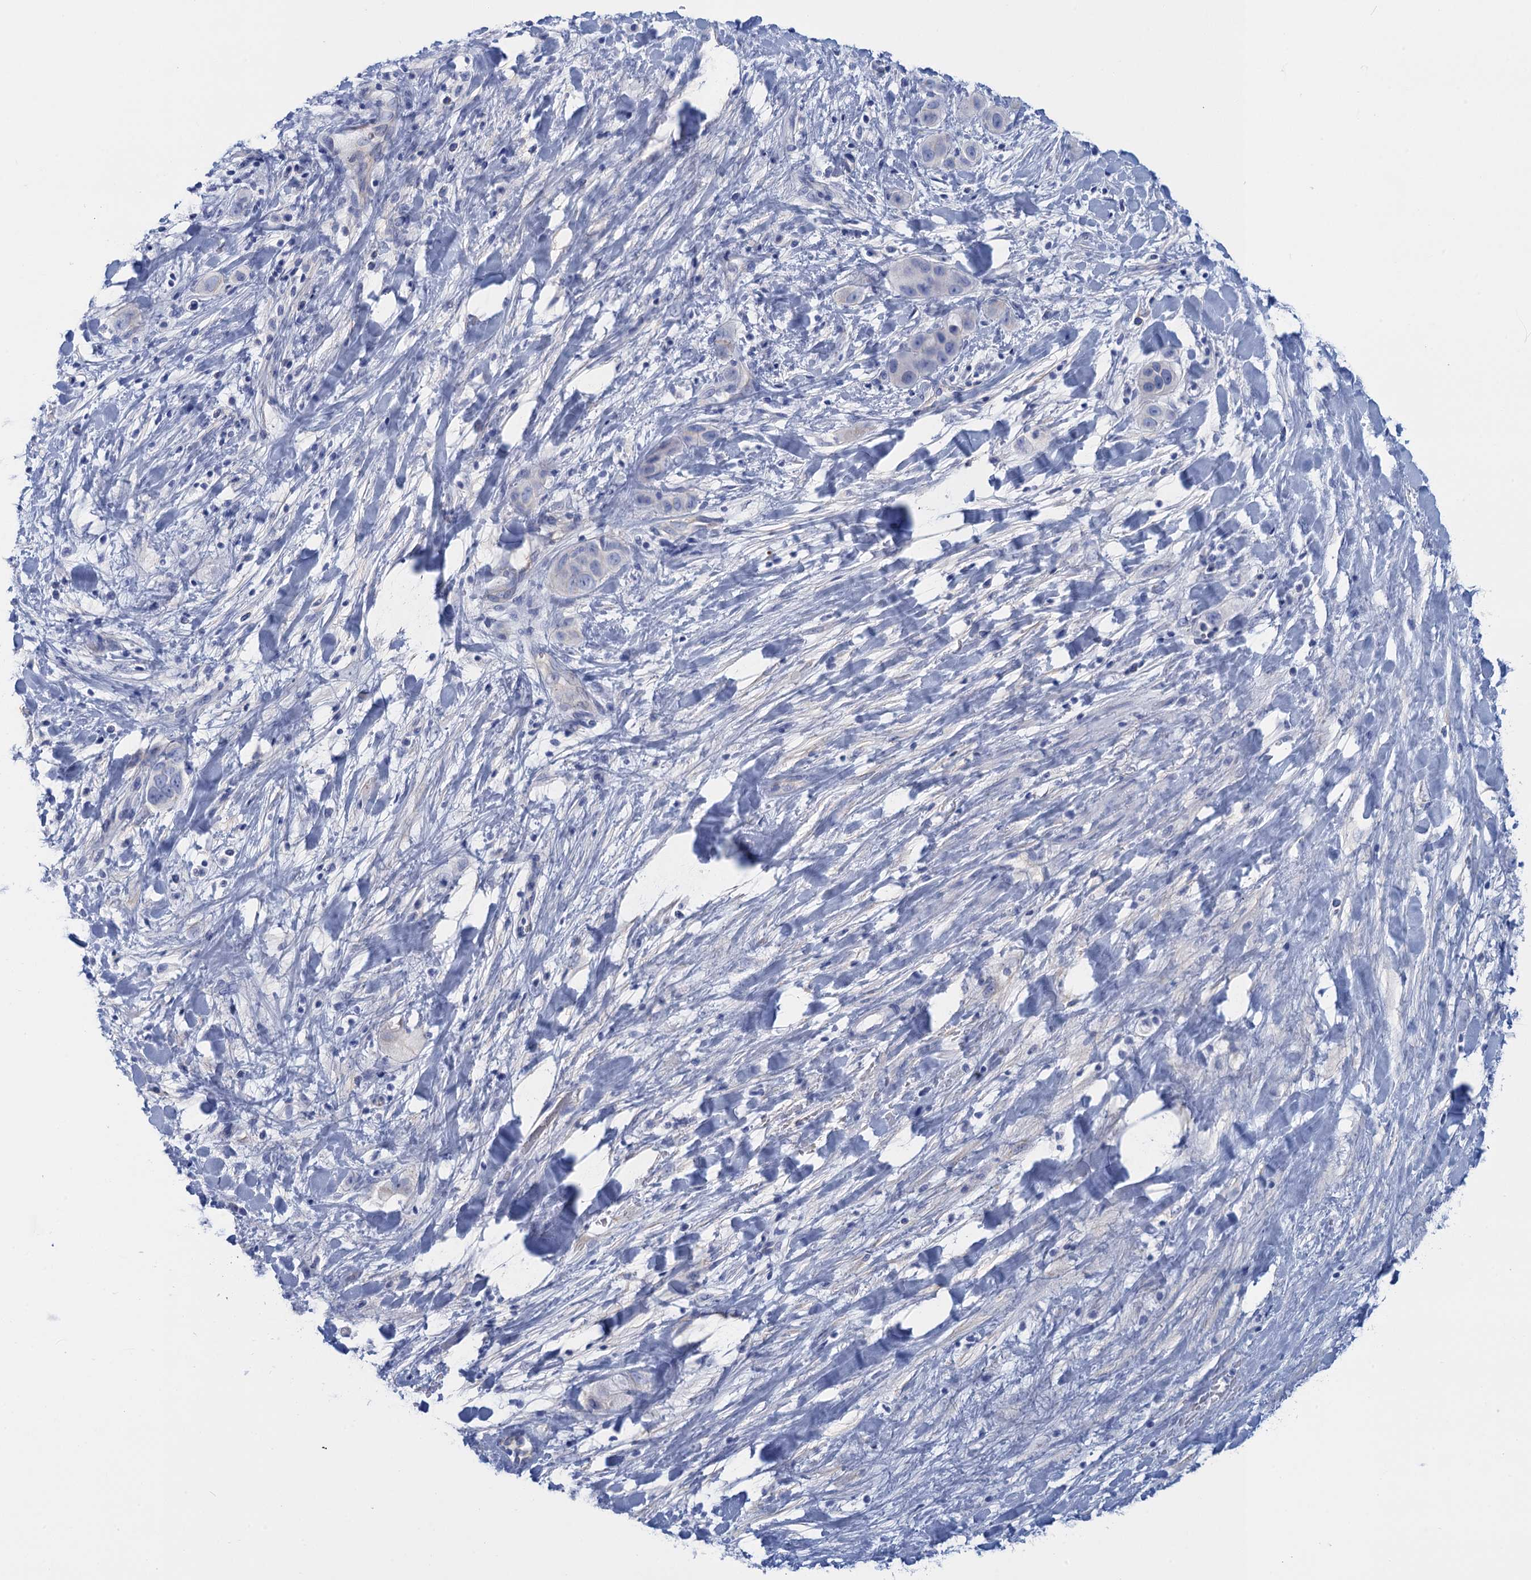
{"staining": {"intensity": "negative", "quantity": "none", "location": "none"}, "tissue": "liver cancer", "cell_type": "Tumor cells", "image_type": "cancer", "snomed": [{"axis": "morphology", "description": "Cholangiocarcinoma"}, {"axis": "topography", "description": "Liver"}], "caption": "Tumor cells show no significant protein staining in liver cancer. Brightfield microscopy of immunohistochemistry (IHC) stained with DAB (3,3'-diaminobenzidine) (brown) and hematoxylin (blue), captured at high magnification.", "gene": "CALML5", "patient": {"sex": "female", "age": 52}}